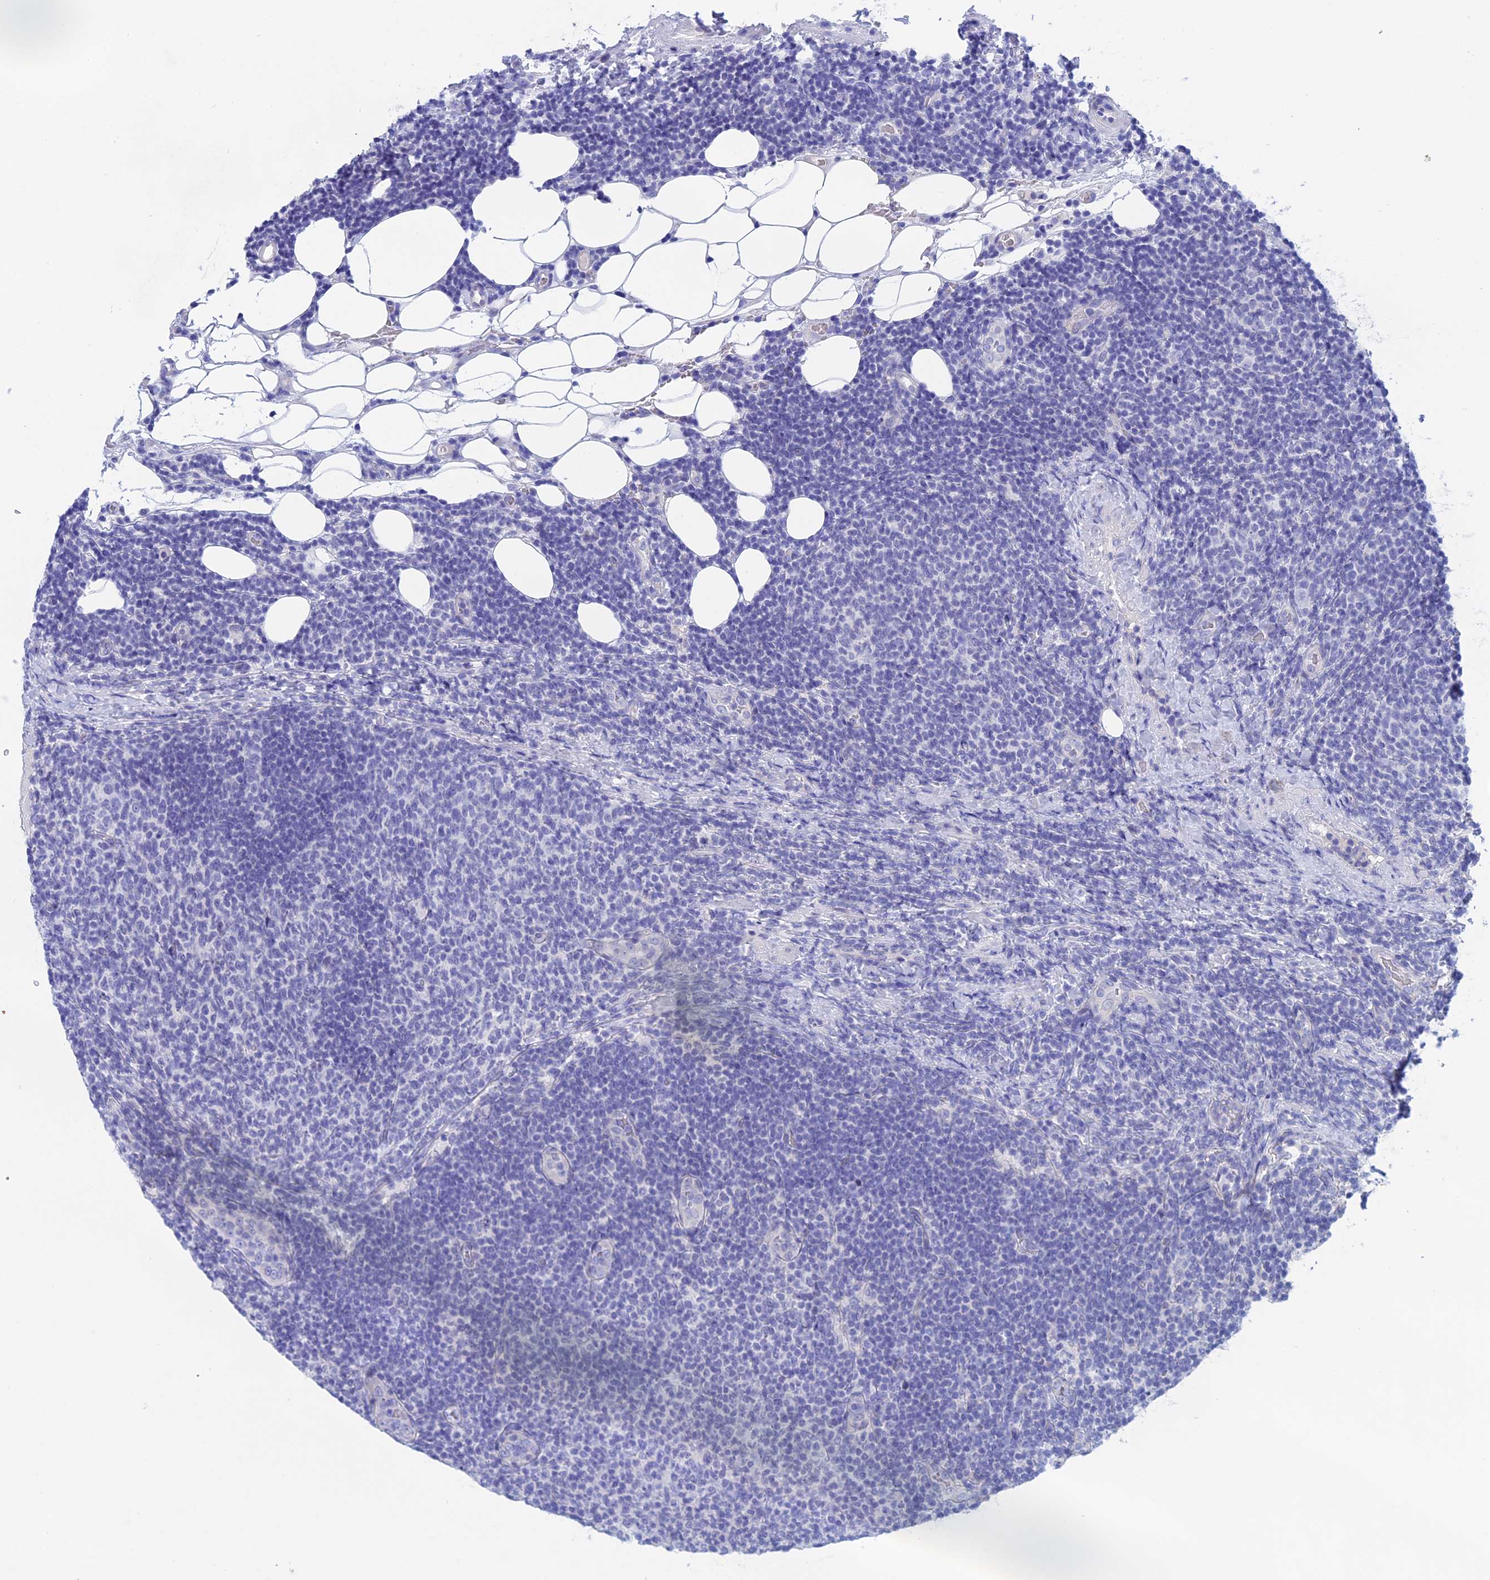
{"staining": {"intensity": "negative", "quantity": "none", "location": "none"}, "tissue": "lymphoma", "cell_type": "Tumor cells", "image_type": "cancer", "snomed": [{"axis": "morphology", "description": "Malignant lymphoma, non-Hodgkin's type, Low grade"}, {"axis": "topography", "description": "Lymph node"}], "caption": "Photomicrograph shows no significant protein expression in tumor cells of lymphoma.", "gene": "BTBD19", "patient": {"sex": "male", "age": 66}}